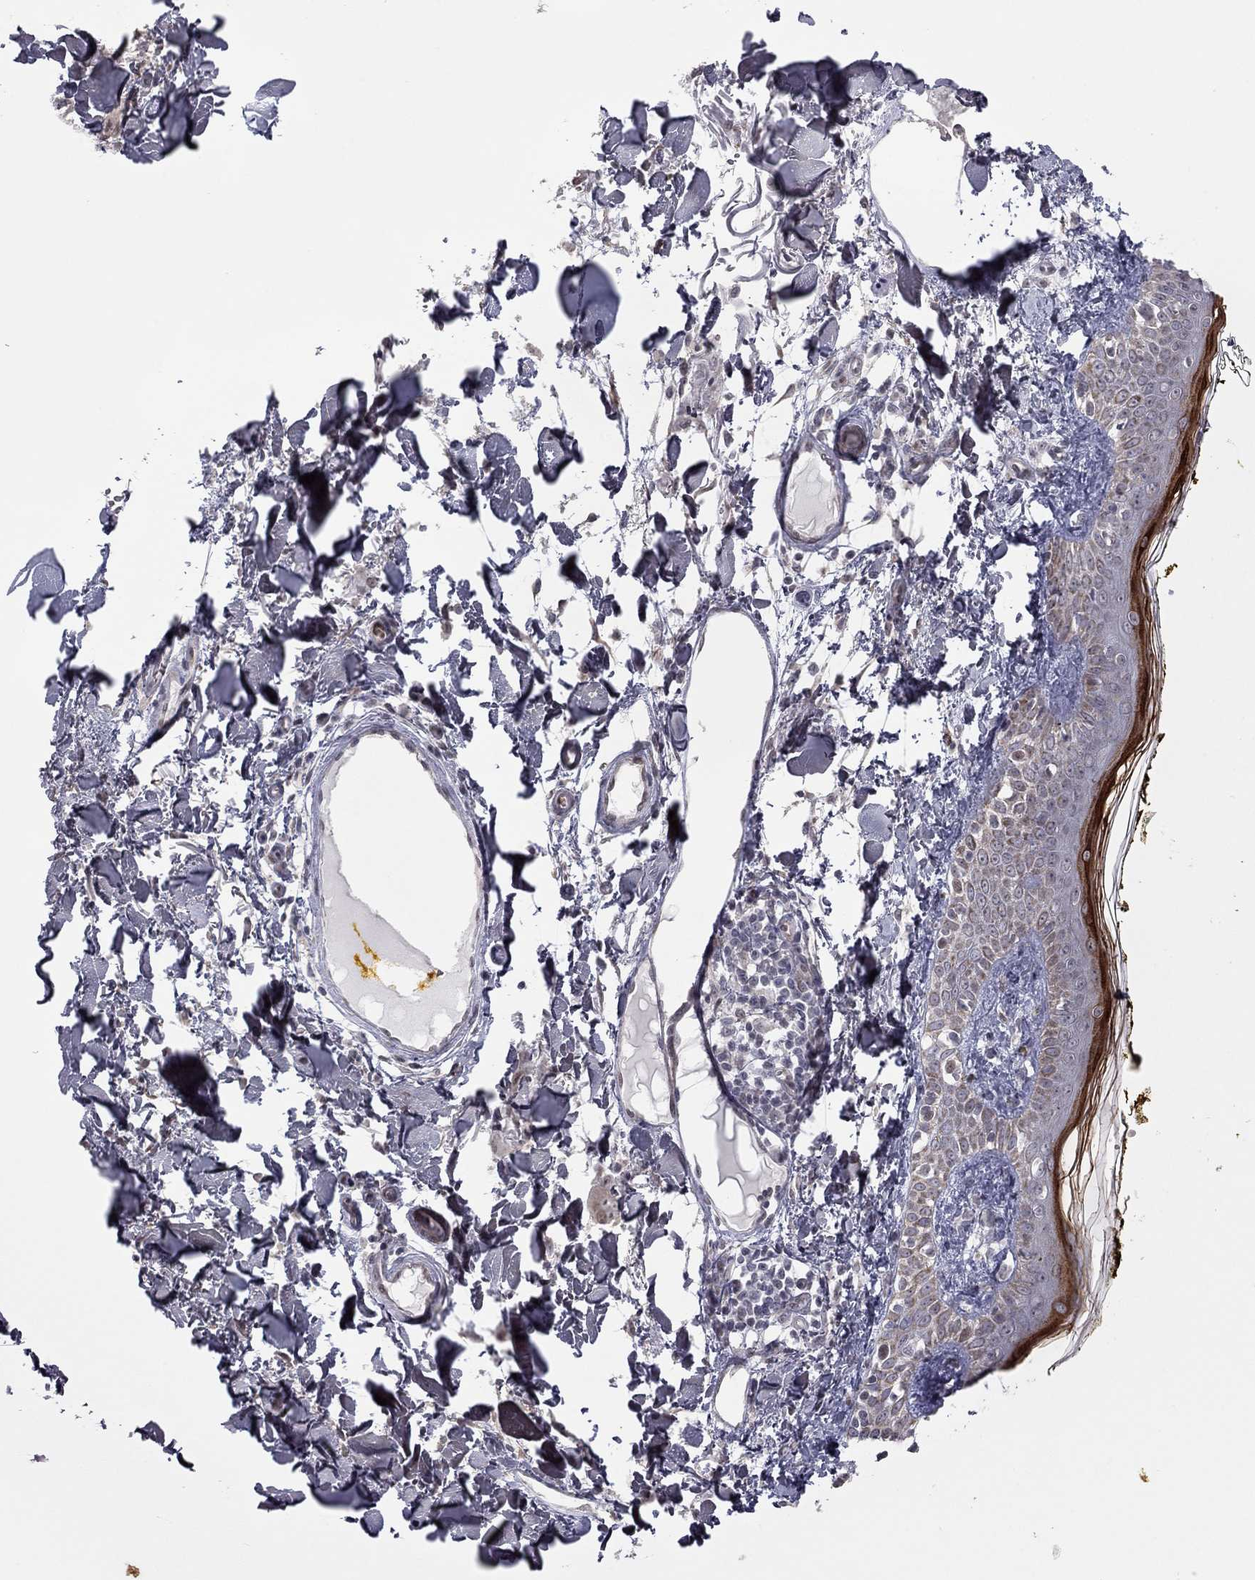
{"staining": {"intensity": "negative", "quantity": "none", "location": "none"}, "tissue": "skin", "cell_type": "Fibroblasts", "image_type": "normal", "snomed": [{"axis": "morphology", "description": "Normal tissue, NOS"}, {"axis": "topography", "description": "Skin"}], "caption": "Immunohistochemistry (IHC) micrograph of unremarkable human skin stained for a protein (brown), which displays no staining in fibroblasts.", "gene": "MC3R", "patient": {"sex": "male", "age": 76}}